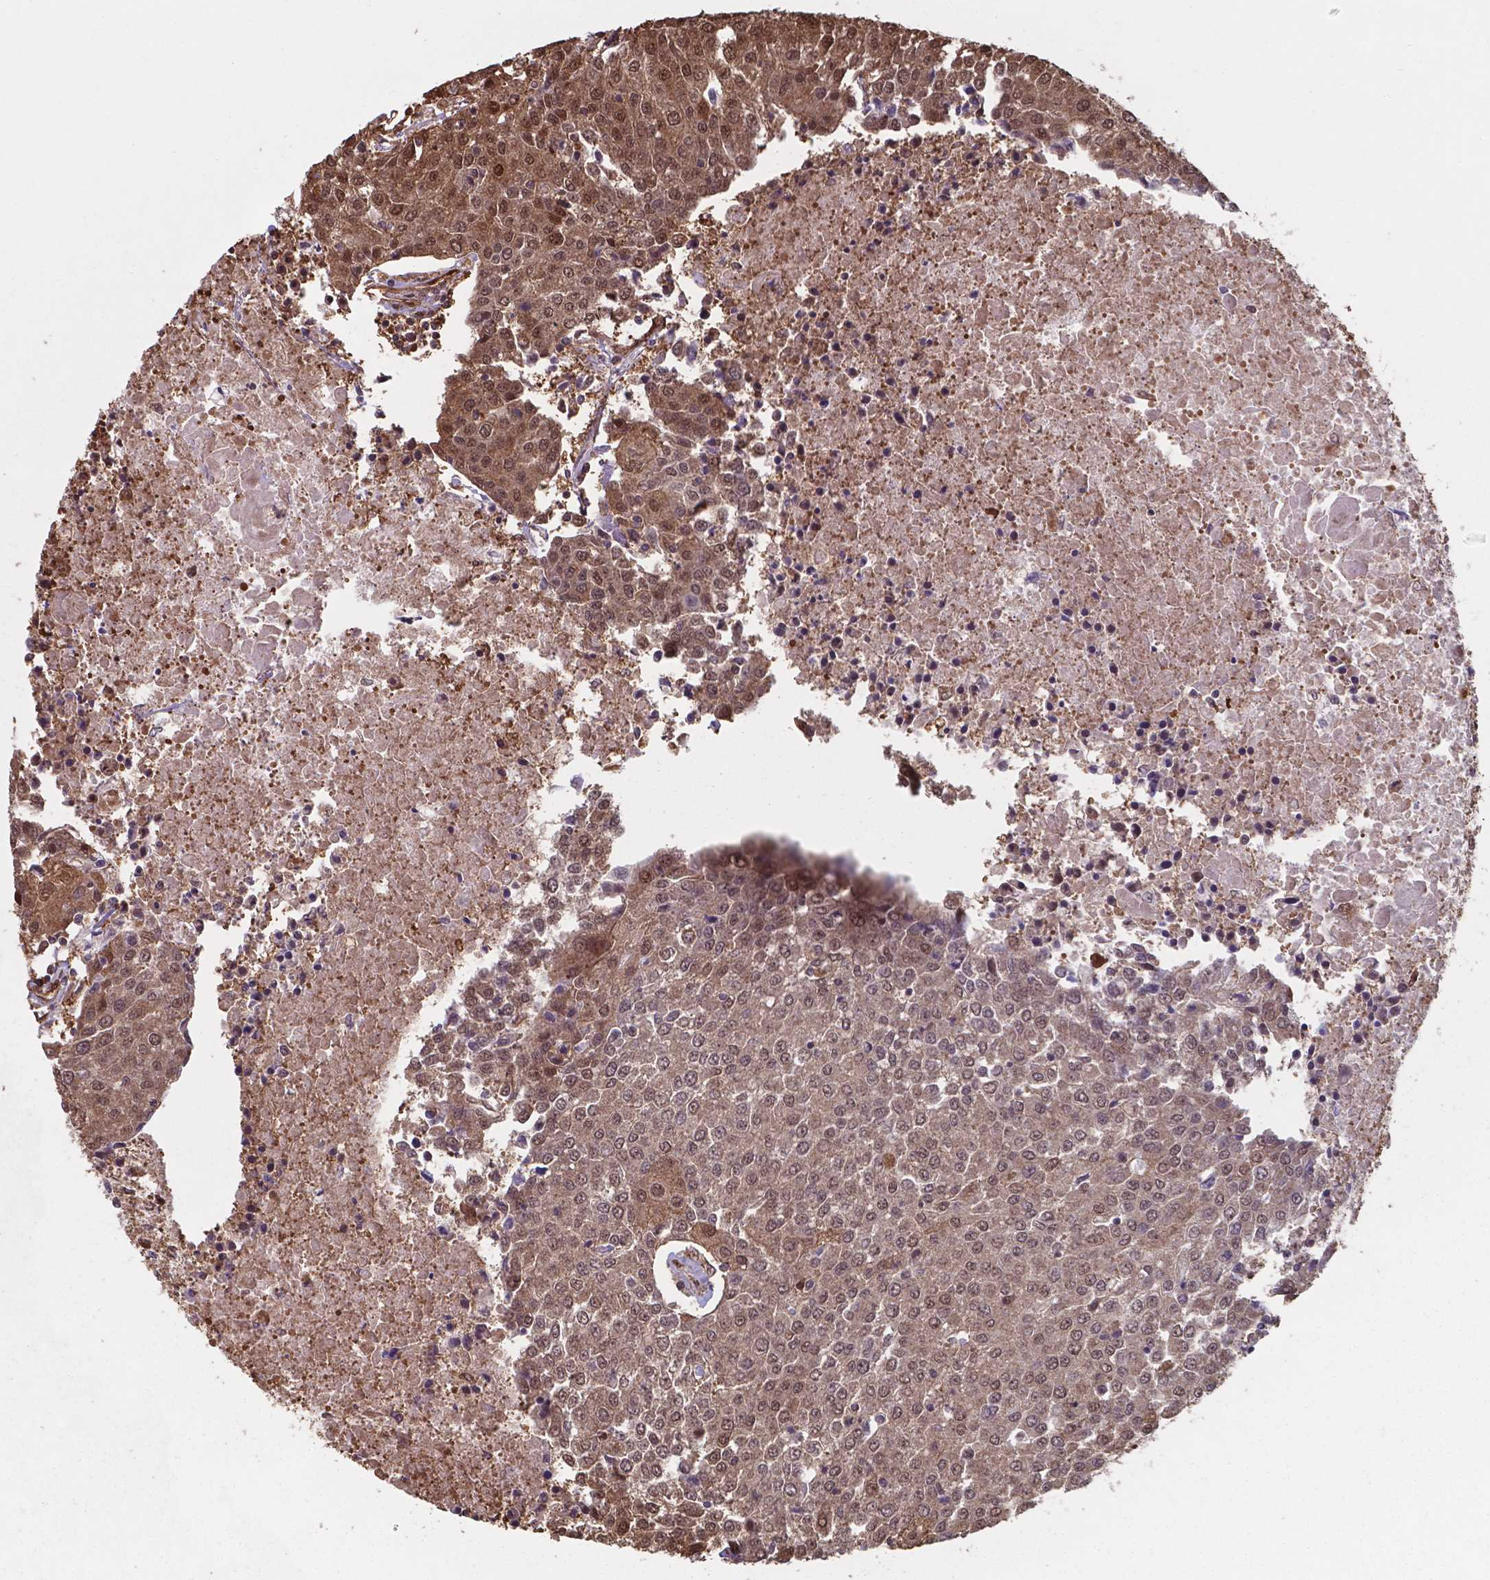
{"staining": {"intensity": "moderate", "quantity": ">75%", "location": "cytoplasmic/membranous,nuclear"}, "tissue": "urothelial cancer", "cell_type": "Tumor cells", "image_type": "cancer", "snomed": [{"axis": "morphology", "description": "Urothelial carcinoma, High grade"}, {"axis": "topography", "description": "Urinary bladder"}], "caption": "DAB immunohistochemical staining of human urothelial cancer displays moderate cytoplasmic/membranous and nuclear protein expression in approximately >75% of tumor cells. Immunohistochemistry (ihc) stains the protein of interest in brown and the nuclei are stained blue.", "gene": "CHP2", "patient": {"sex": "female", "age": 85}}